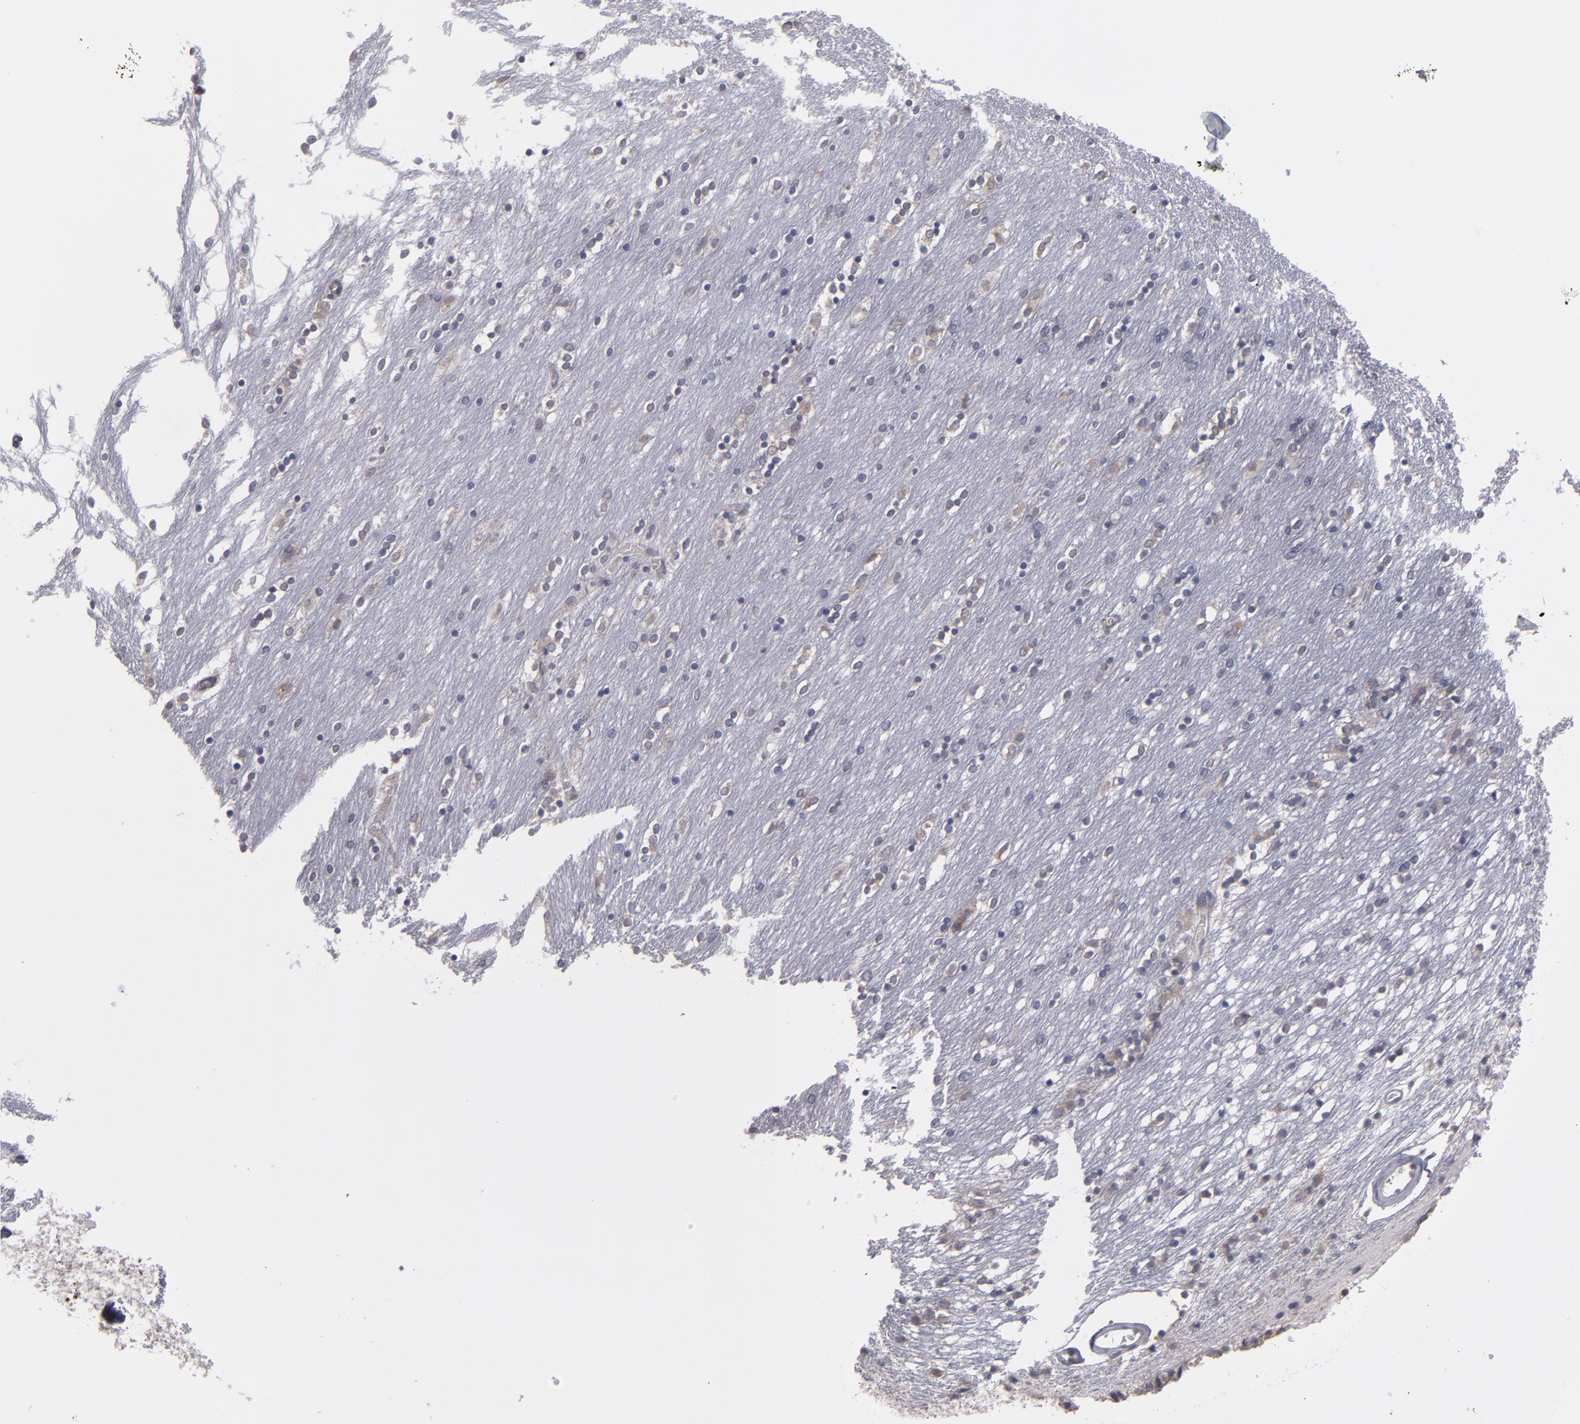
{"staining": {"intensity": "weak", "quantity": "<25%", "location": "cytoplasmic/membranous"}, "tissue": "caudate", "cell_type": "Glial cells", "image_type": "normal", "snomed": [{"axis": "morphology", "description": "Normal tissue, NOS"}, {"axis": "topography", "description": "Lateral ventricle wall"}], "caption": "DAB (3,3'-diaminobenzidine) immunohistochemical staining of unremarkable caudate demonstrates no significant expression in glial cells.", "gene": "IL12A", "patient": {"sex": "female", "age": 54}}